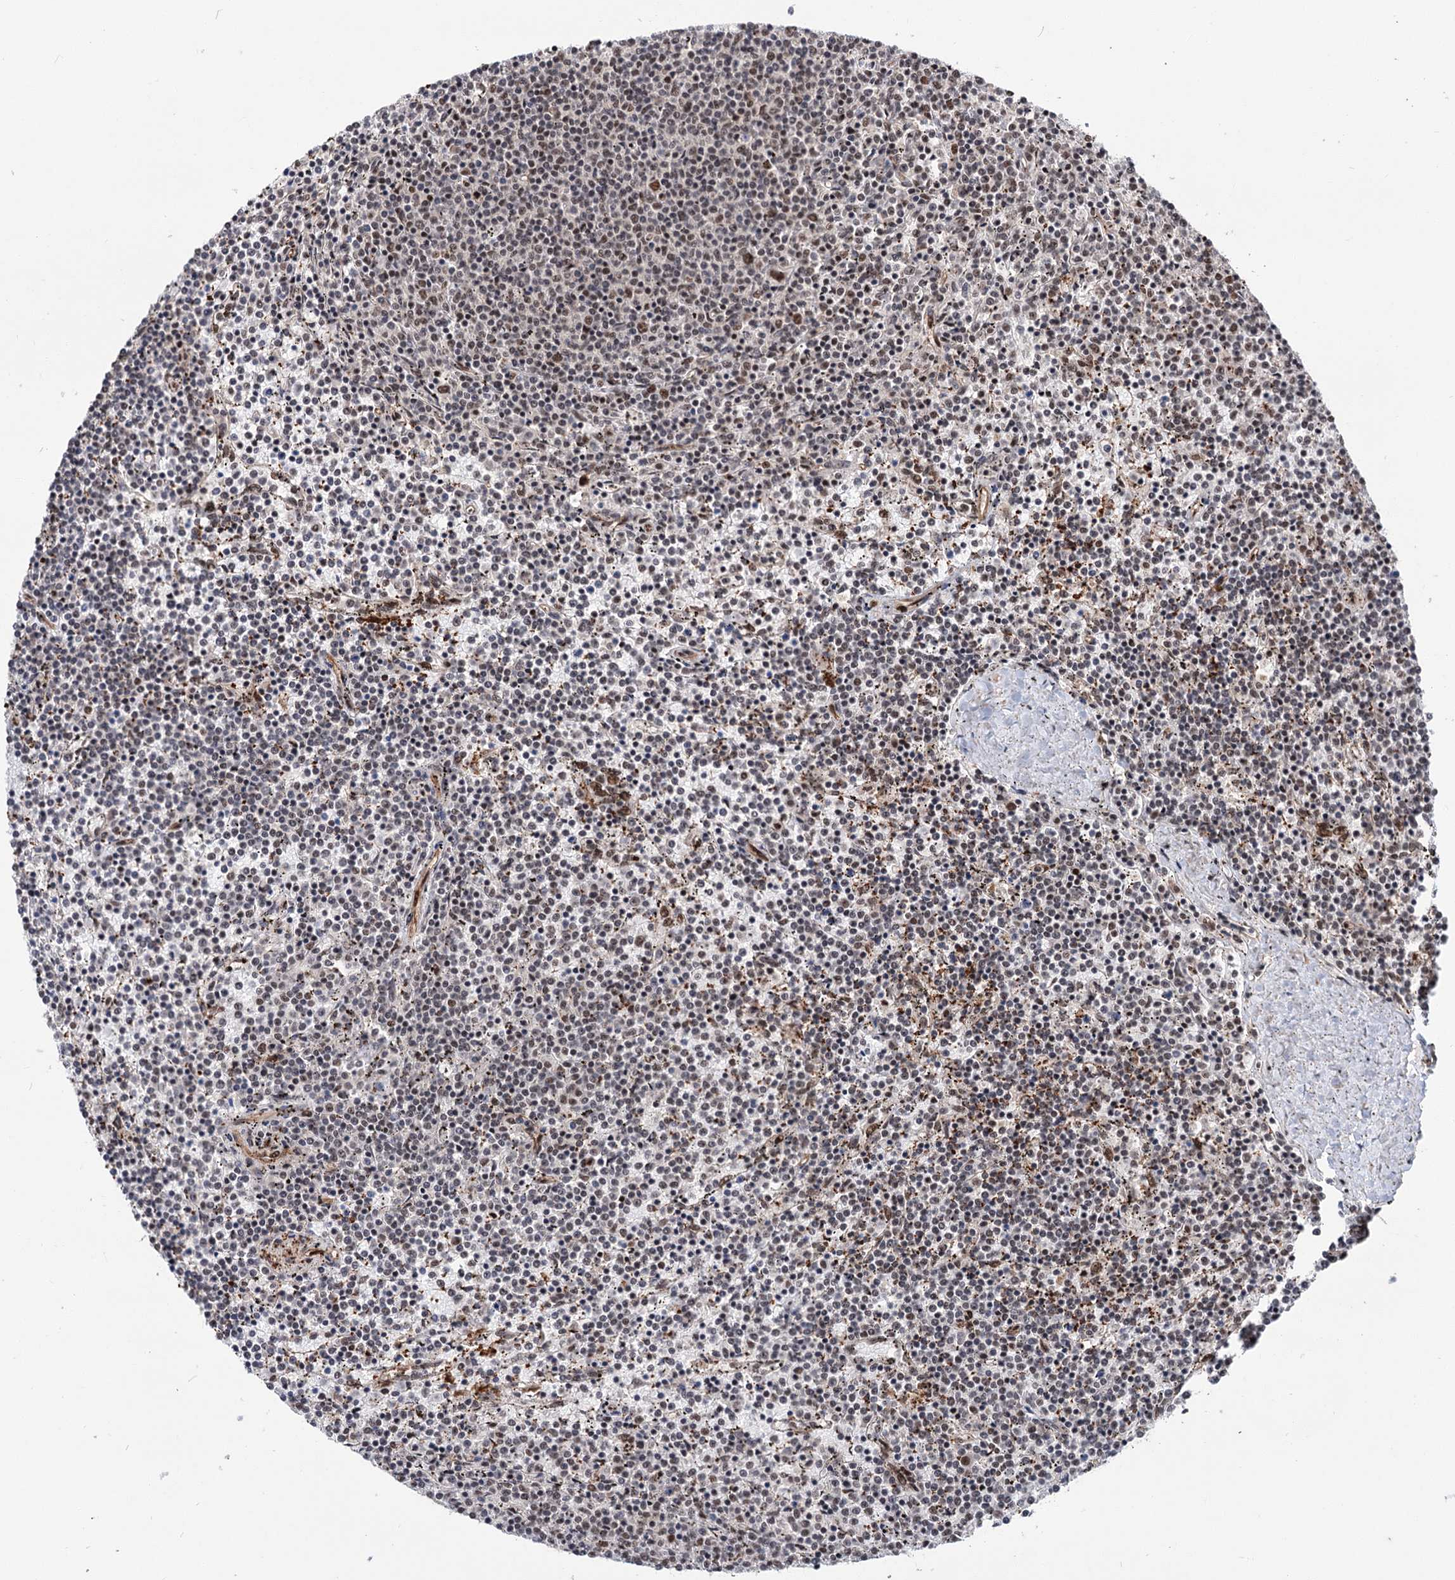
{"staining": {"intensity": "moderate", "quantity": "<25%", "location": "nuclear"}, "tissue": "lymphoma", "cell_type": "Tumor cells", "image_type": "cancer", "snomed": [{"axis": "morphology", "description": "Malignant lymphoma, non-Hodgkin's type, Low grade"}, {"axis": "topography", "description": "Spleen"}], "caption": "This histopathology image reveals immunohistochemistry (IHC) staining of human malignant lymphoma, non-Hodgkin's type (low-grade), with low moderate nuclear positivity in approximately <25% of tumor cells.", "gene": "MAML1", "patient": {"sex": "female", "age": 50}}